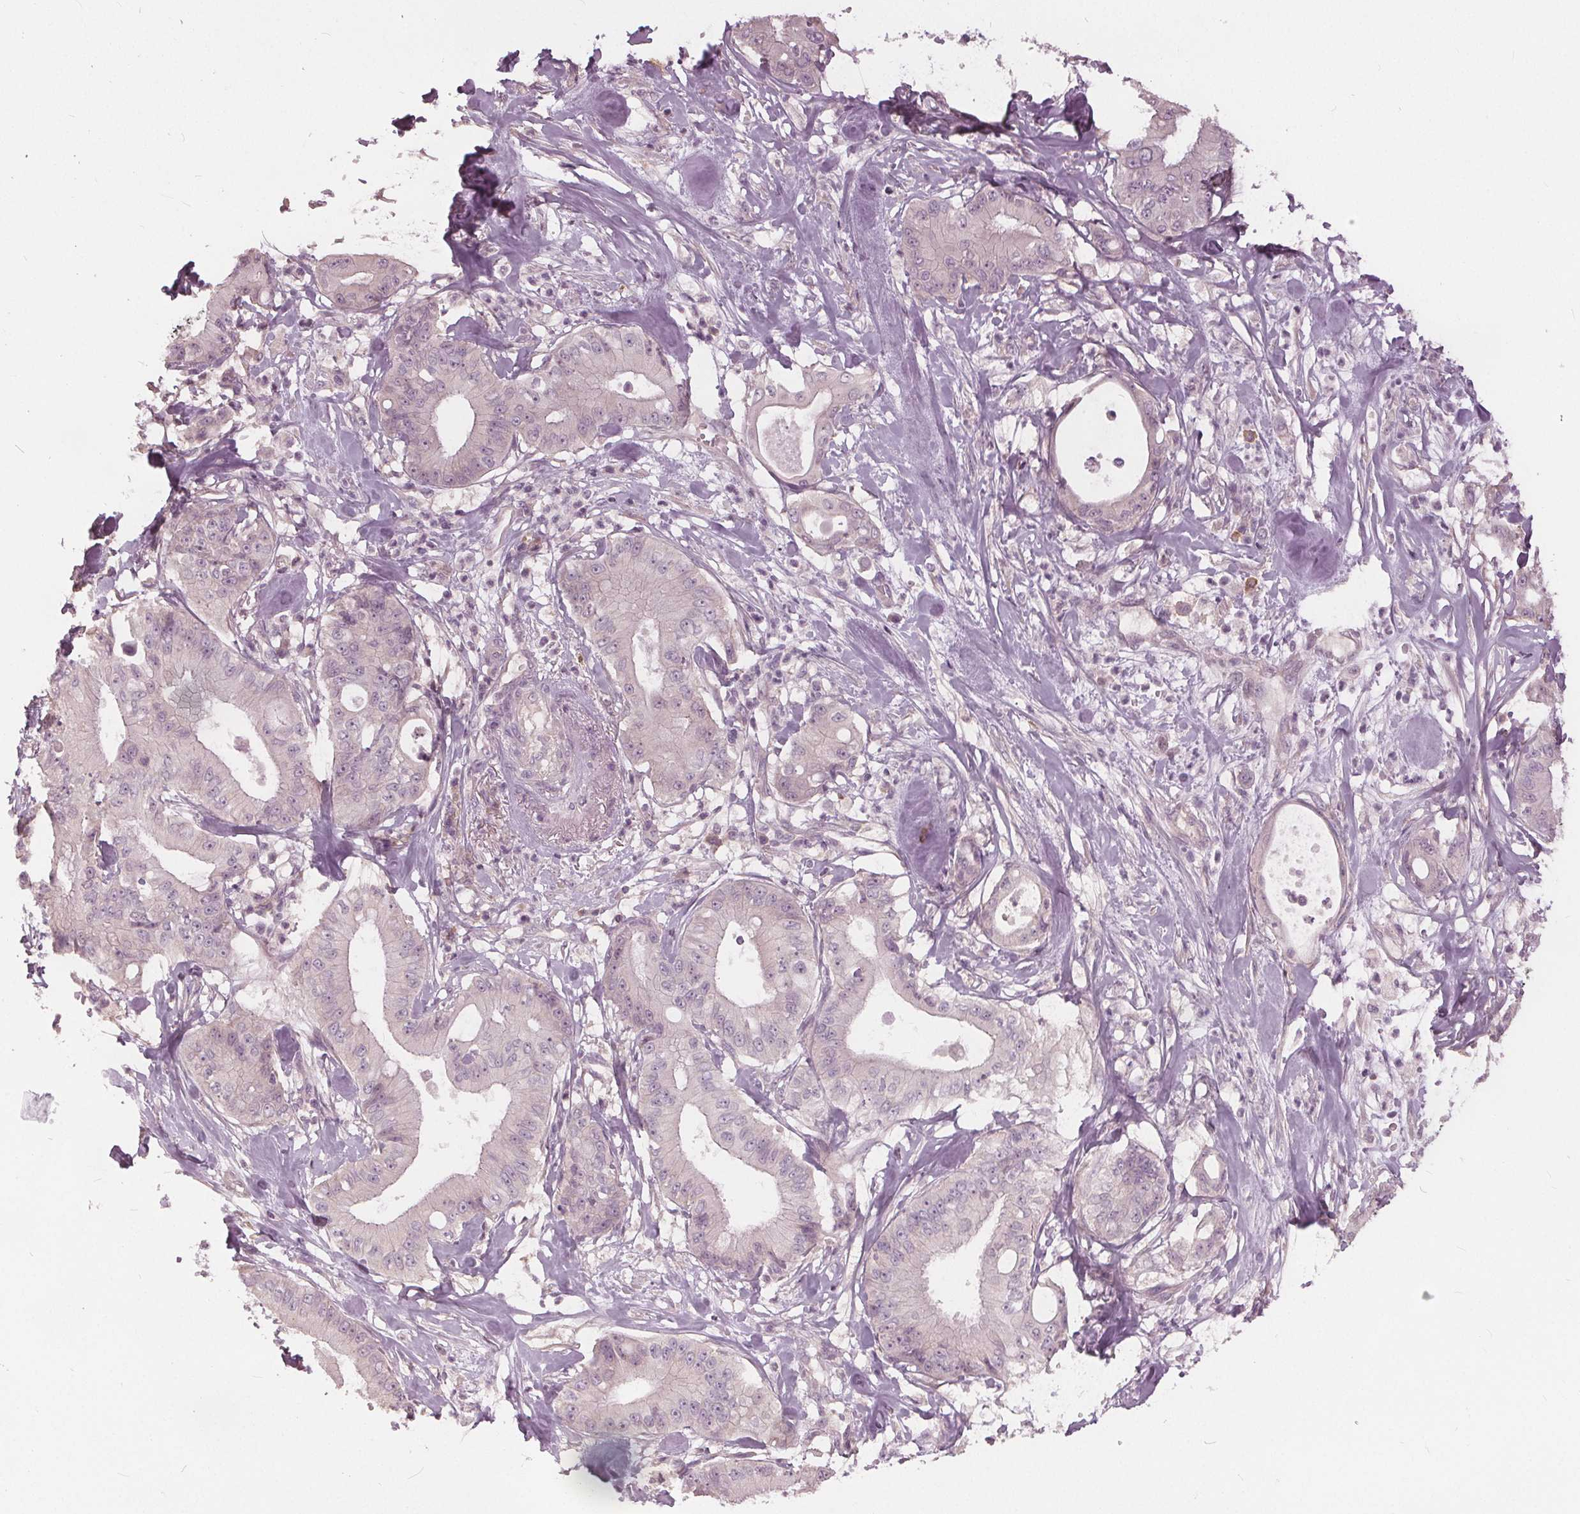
{"staining": {"intensity": "negative", "quantity": "none", "location": "none"}, "tissue": "pancreatic cancer", "cell_type": "Tumor cells", "image_type": "cancer", "snomed": [{"axis": "morphology", "description": "Adenocarcinoma, NOS"}, {"axis": "topography", "description": "Pancreas"}], "caption": "The photomicrograph exhibits no significant positivity in tumor cells of pancreatic cancer. Nuclei are stained in blue.", "gene": "KLK13", "patient": {"sex": "male", "age": 71}}